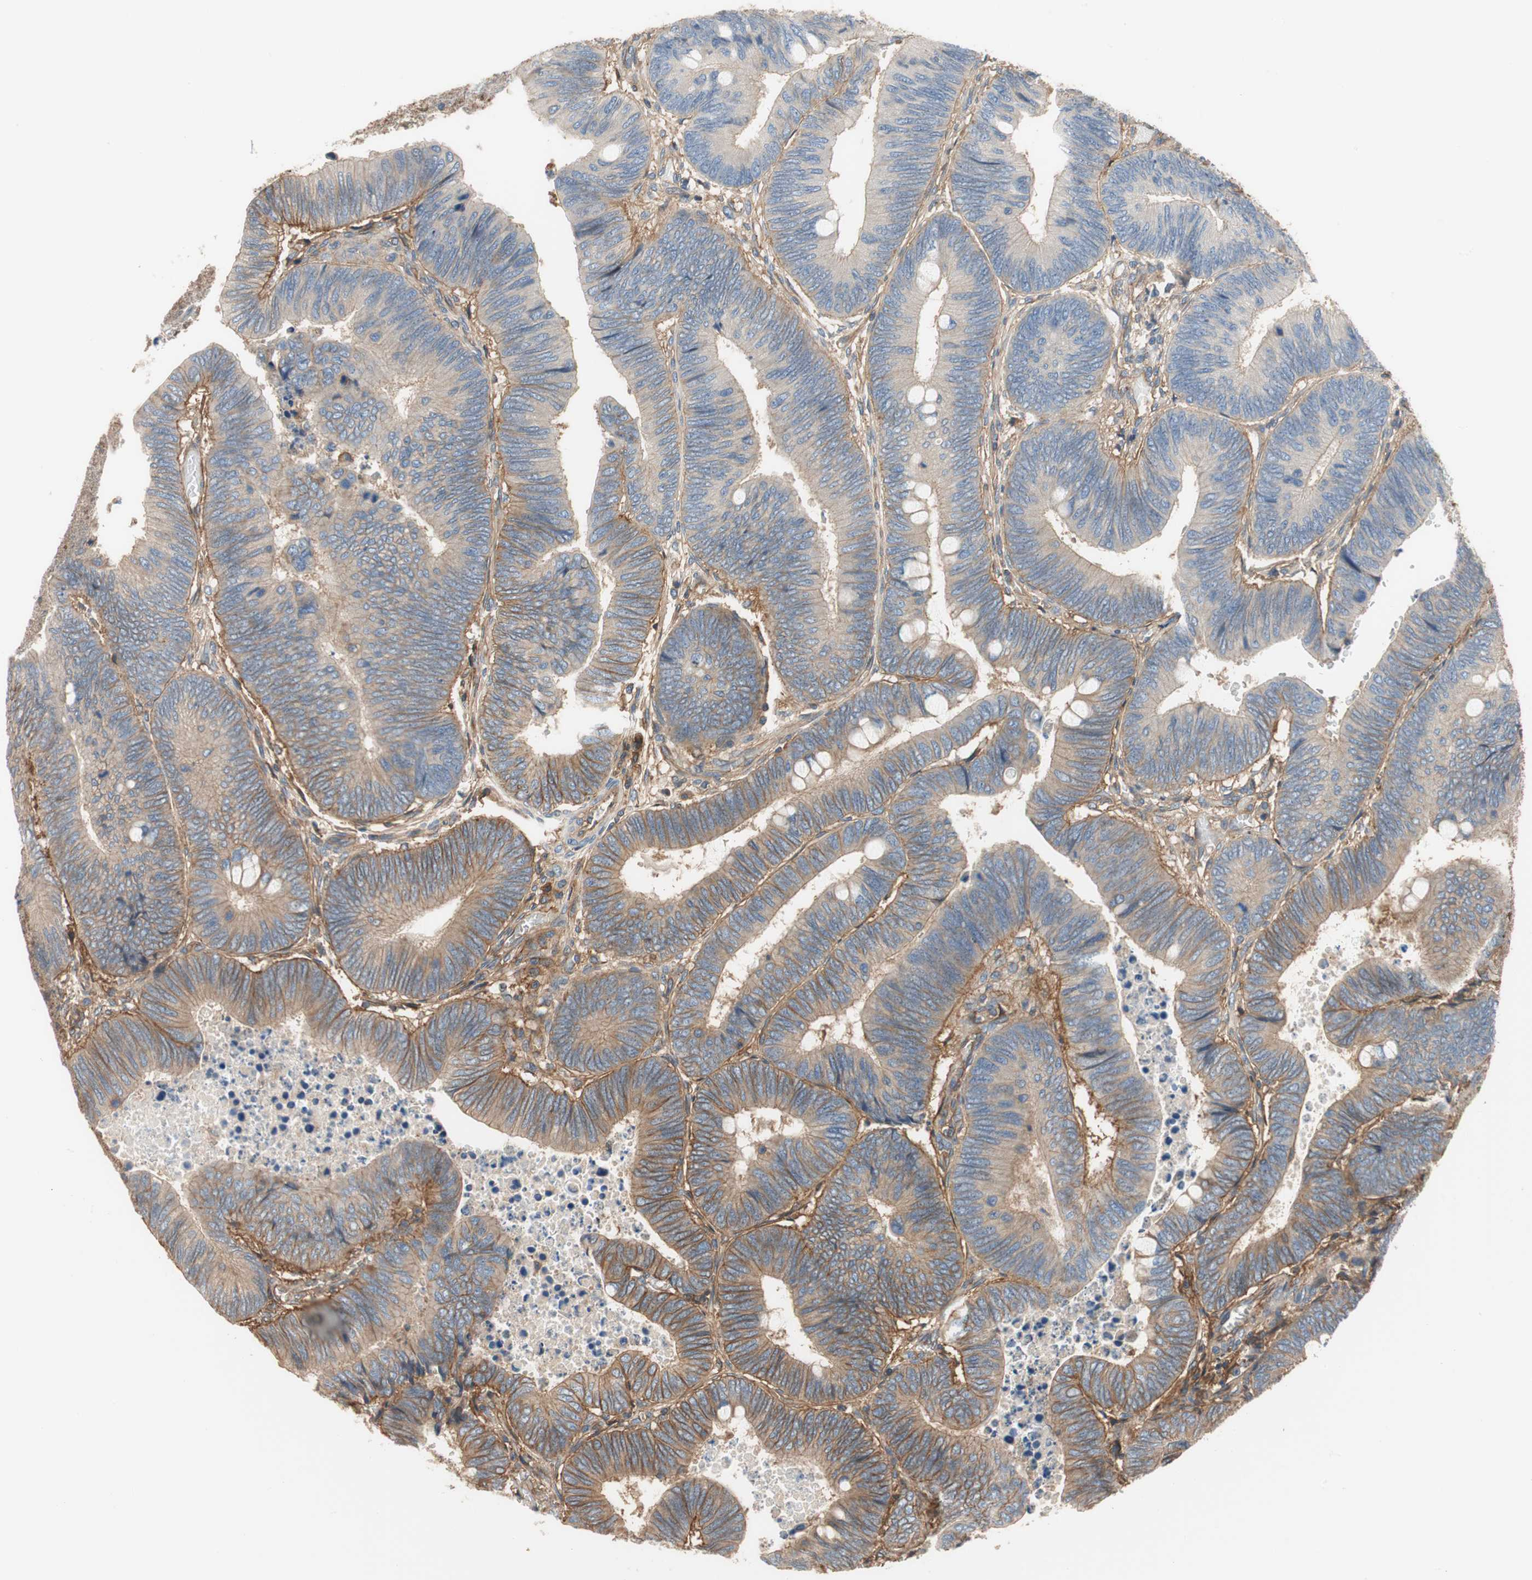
{"staining": {"intensity": "moderate", "quantity": "25%-75%", "location": "cytoplasmic/membranous"}, "tissue": "colorectal cancer", "cell_type": "Tumor cells", "image_type": "cancer", "snomed": [{"axis": "morphology", "description": "Normal tissue, NOS"}, {"axis": "morphology", "description": "Adenocarcinoma, NOS"}, {"axis": "topography", "description": "Rectum"}, {"axis": "topography", "description": "Peripheral nerve tissue"}], "caption": "Colorectal cancer (adenocarcinoma) tissue exhibits moderate cytoplasmic/membranous positivity in about 25%-75% of tumor cells, visualized by immunohistochemistry.", "gene": "IL1RL1", "patient": {"sex": "male", "age": 92}}